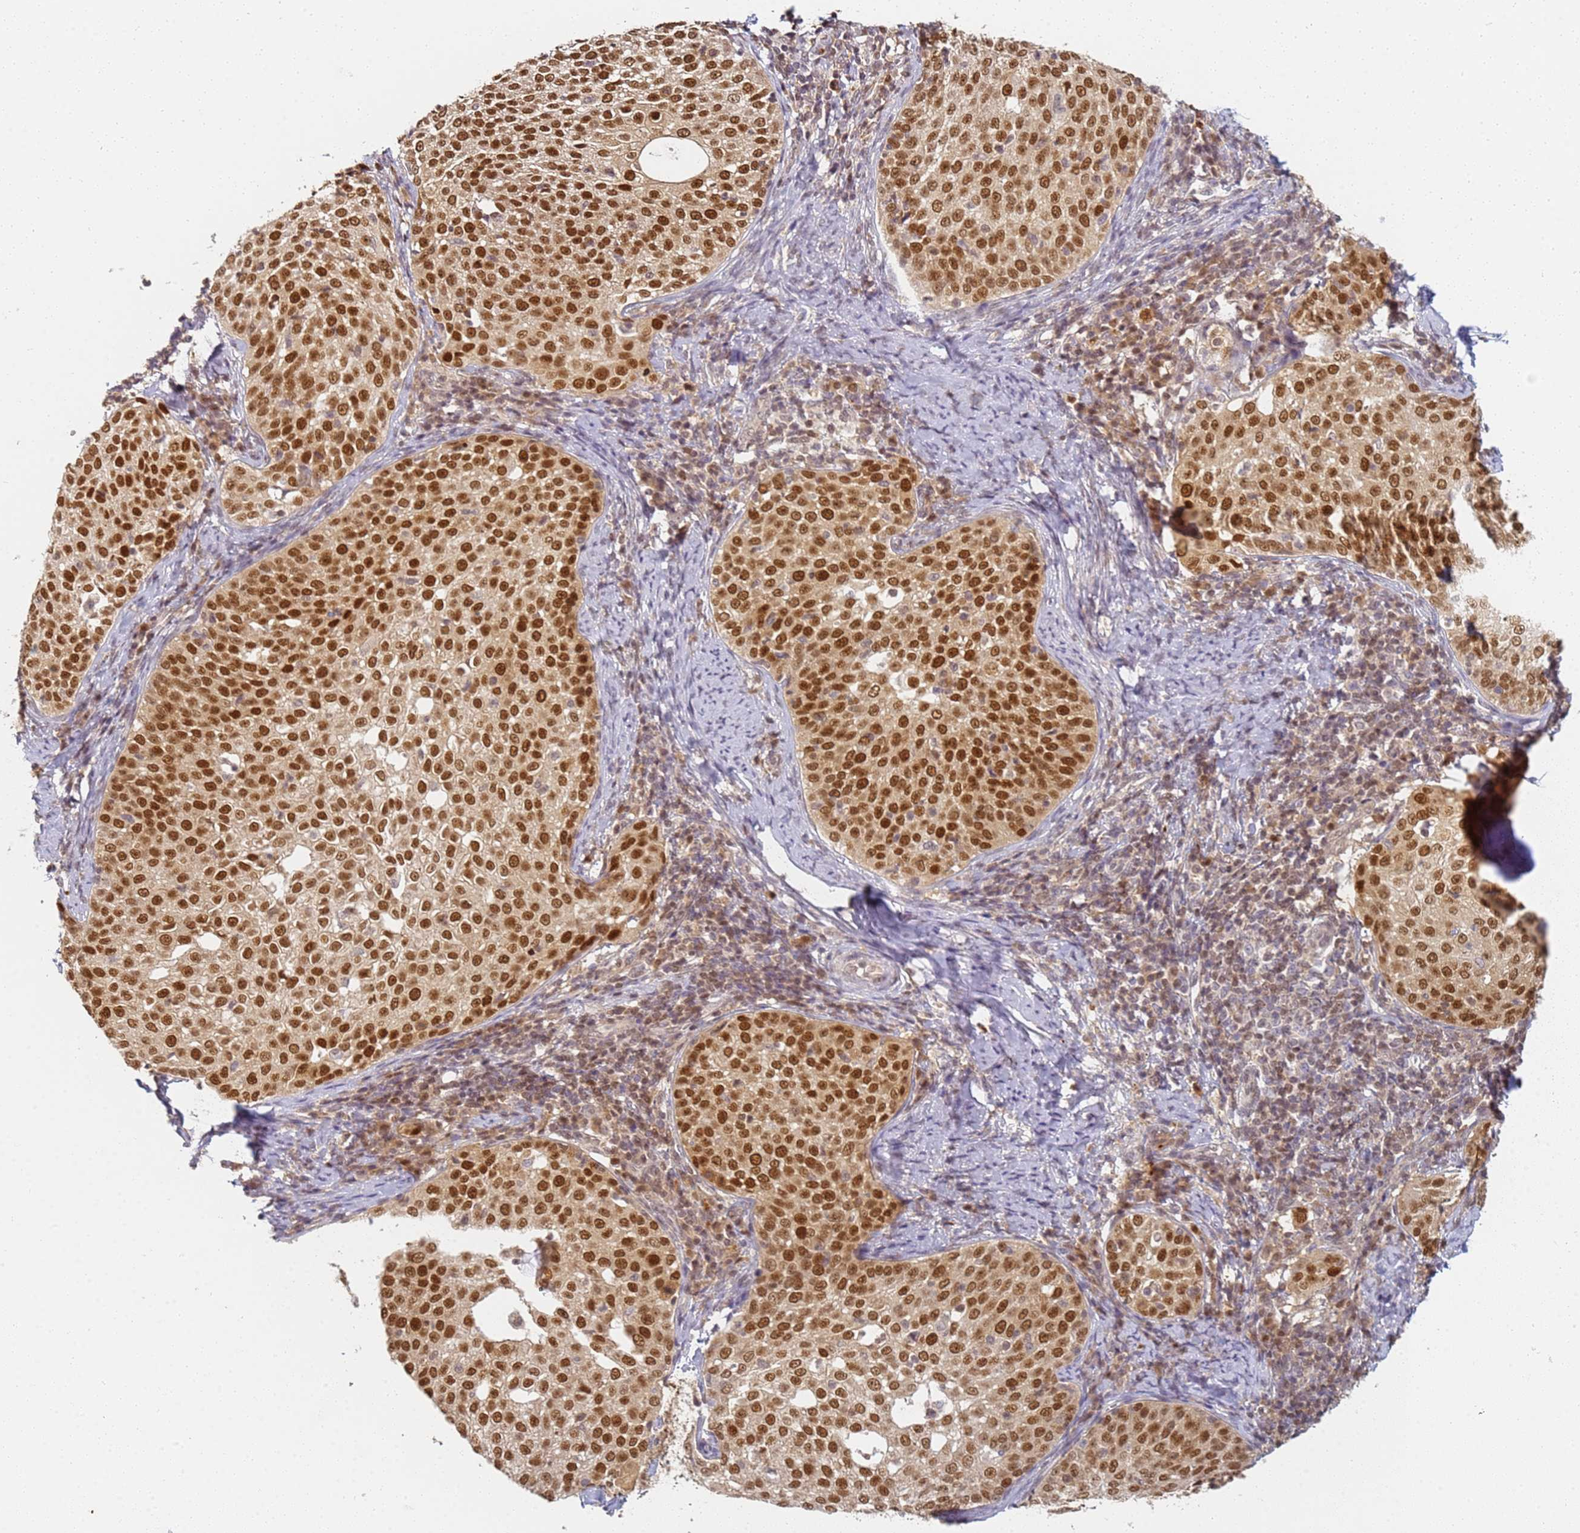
{"staining": {"intensity": "strong", "quantity": ">75%", "location": "nuclear"}, "tissue": "cervical cancer", "cell_type": "Tumor cells", "image_type": "cancer", "snomed": [{"axis": "morphology", "description": "Squamous cell carcinoma, NOS"}, {"axis": "topography", "description": "Cervix"}], "caption": "Cervical cancer (squamous cell carcinoma) stained for a protein (brown) exhibits strong nuclear positive staining in about >75% of tumor cells.", "gene": "HMCES", "patient": {"sex": "female", "age": 57}}